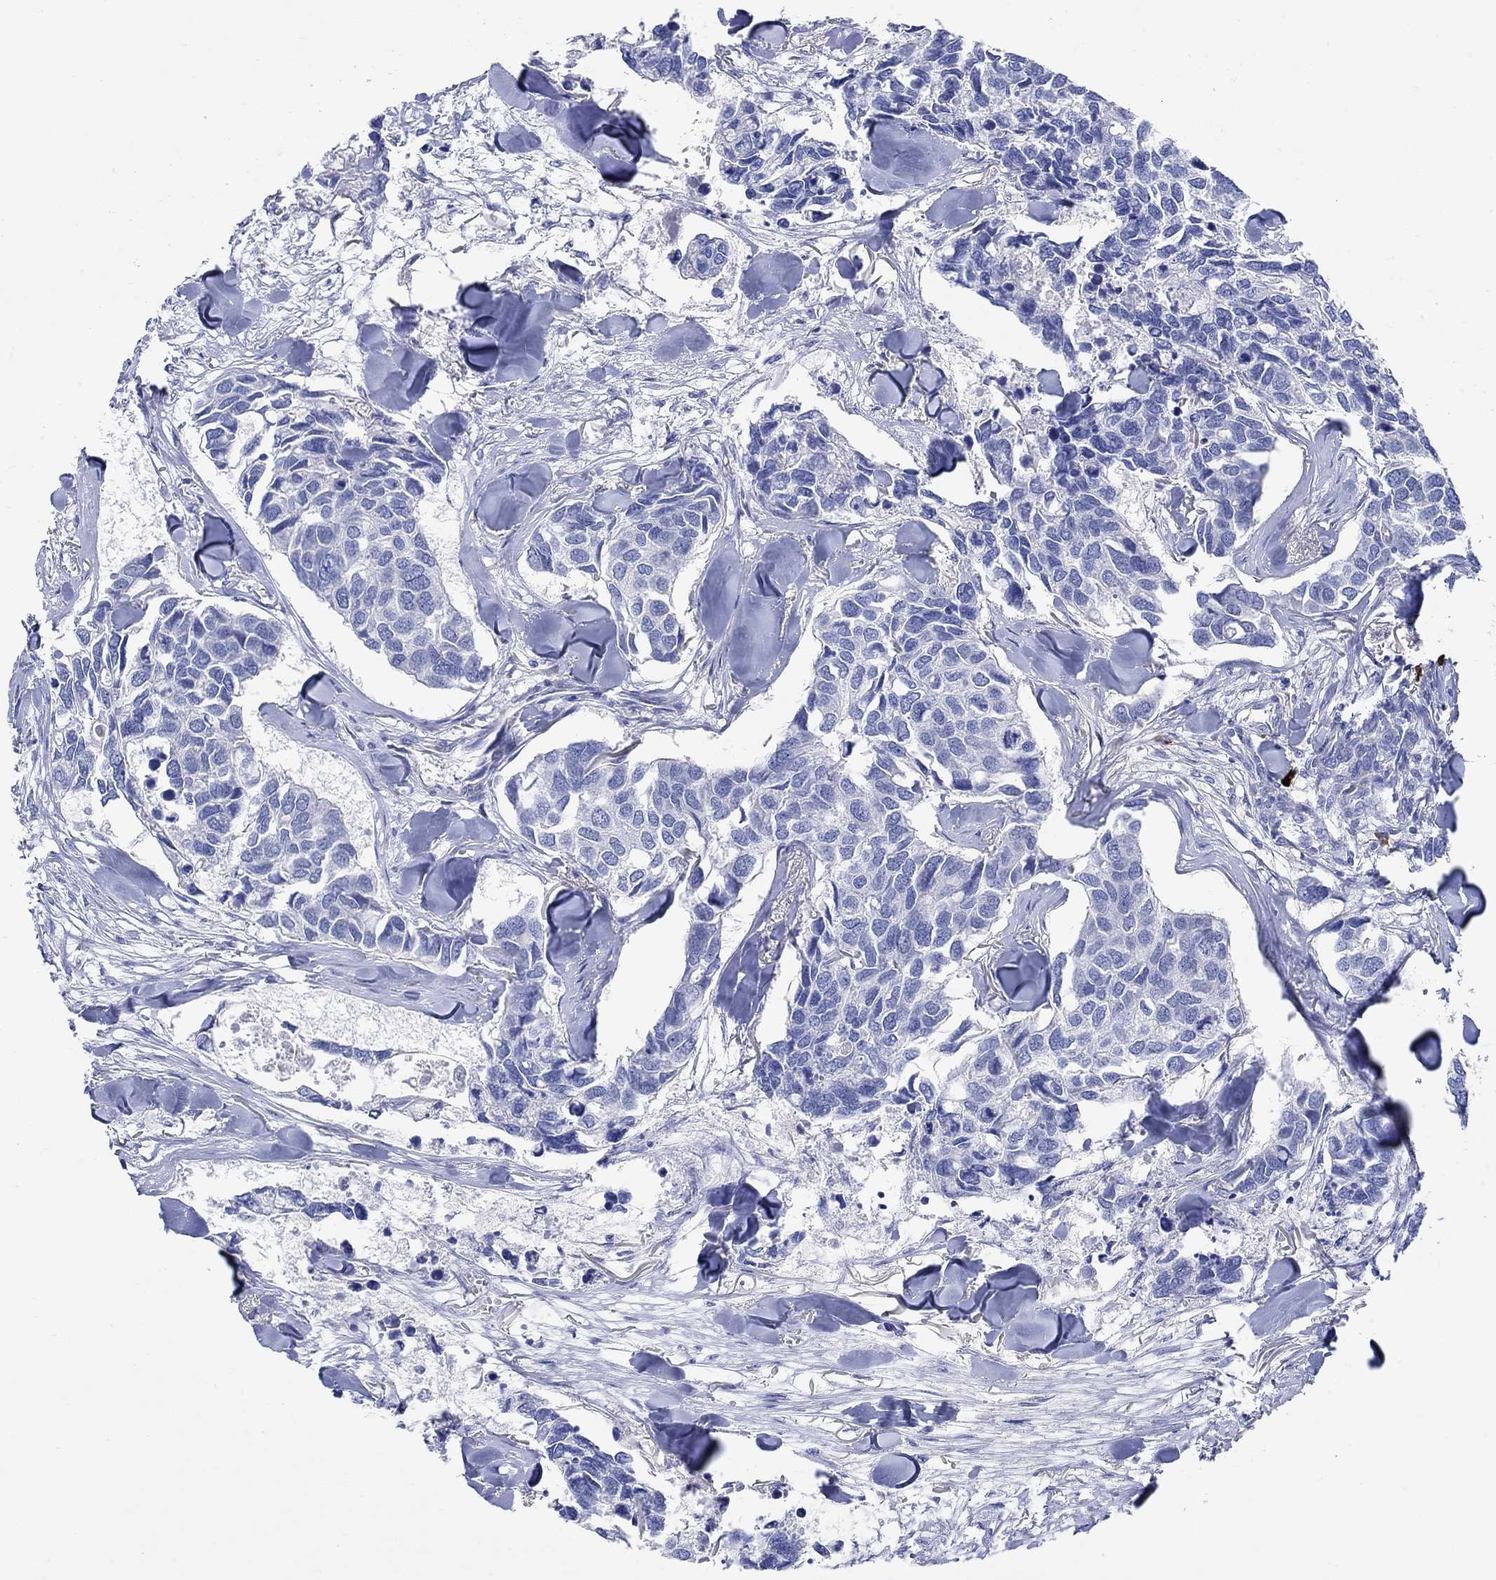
{"staining": {"intensity": "negative", "quantity": "none", "location": "none"}, "tissue": "breast cancer", "cell_type": "Tumor cells", "image_type": "cancer", "snomed": [{"axis": "morphology", "description": "Duct carcinoma"}, {"axis": "topography", "description": "Breast"}], "caption": "A high-resolution histopathology image shows immunohistochemistry (IHC) staining of breast invasive ductal carcinoma, which reveals no significant positivity in tumor cells. The staining is performed using DAB brown chromogen with nuclei counter-stained in using hematoxylin.", "gene": "P2RY6", "patient": {"sex": "female", "age": 83}}